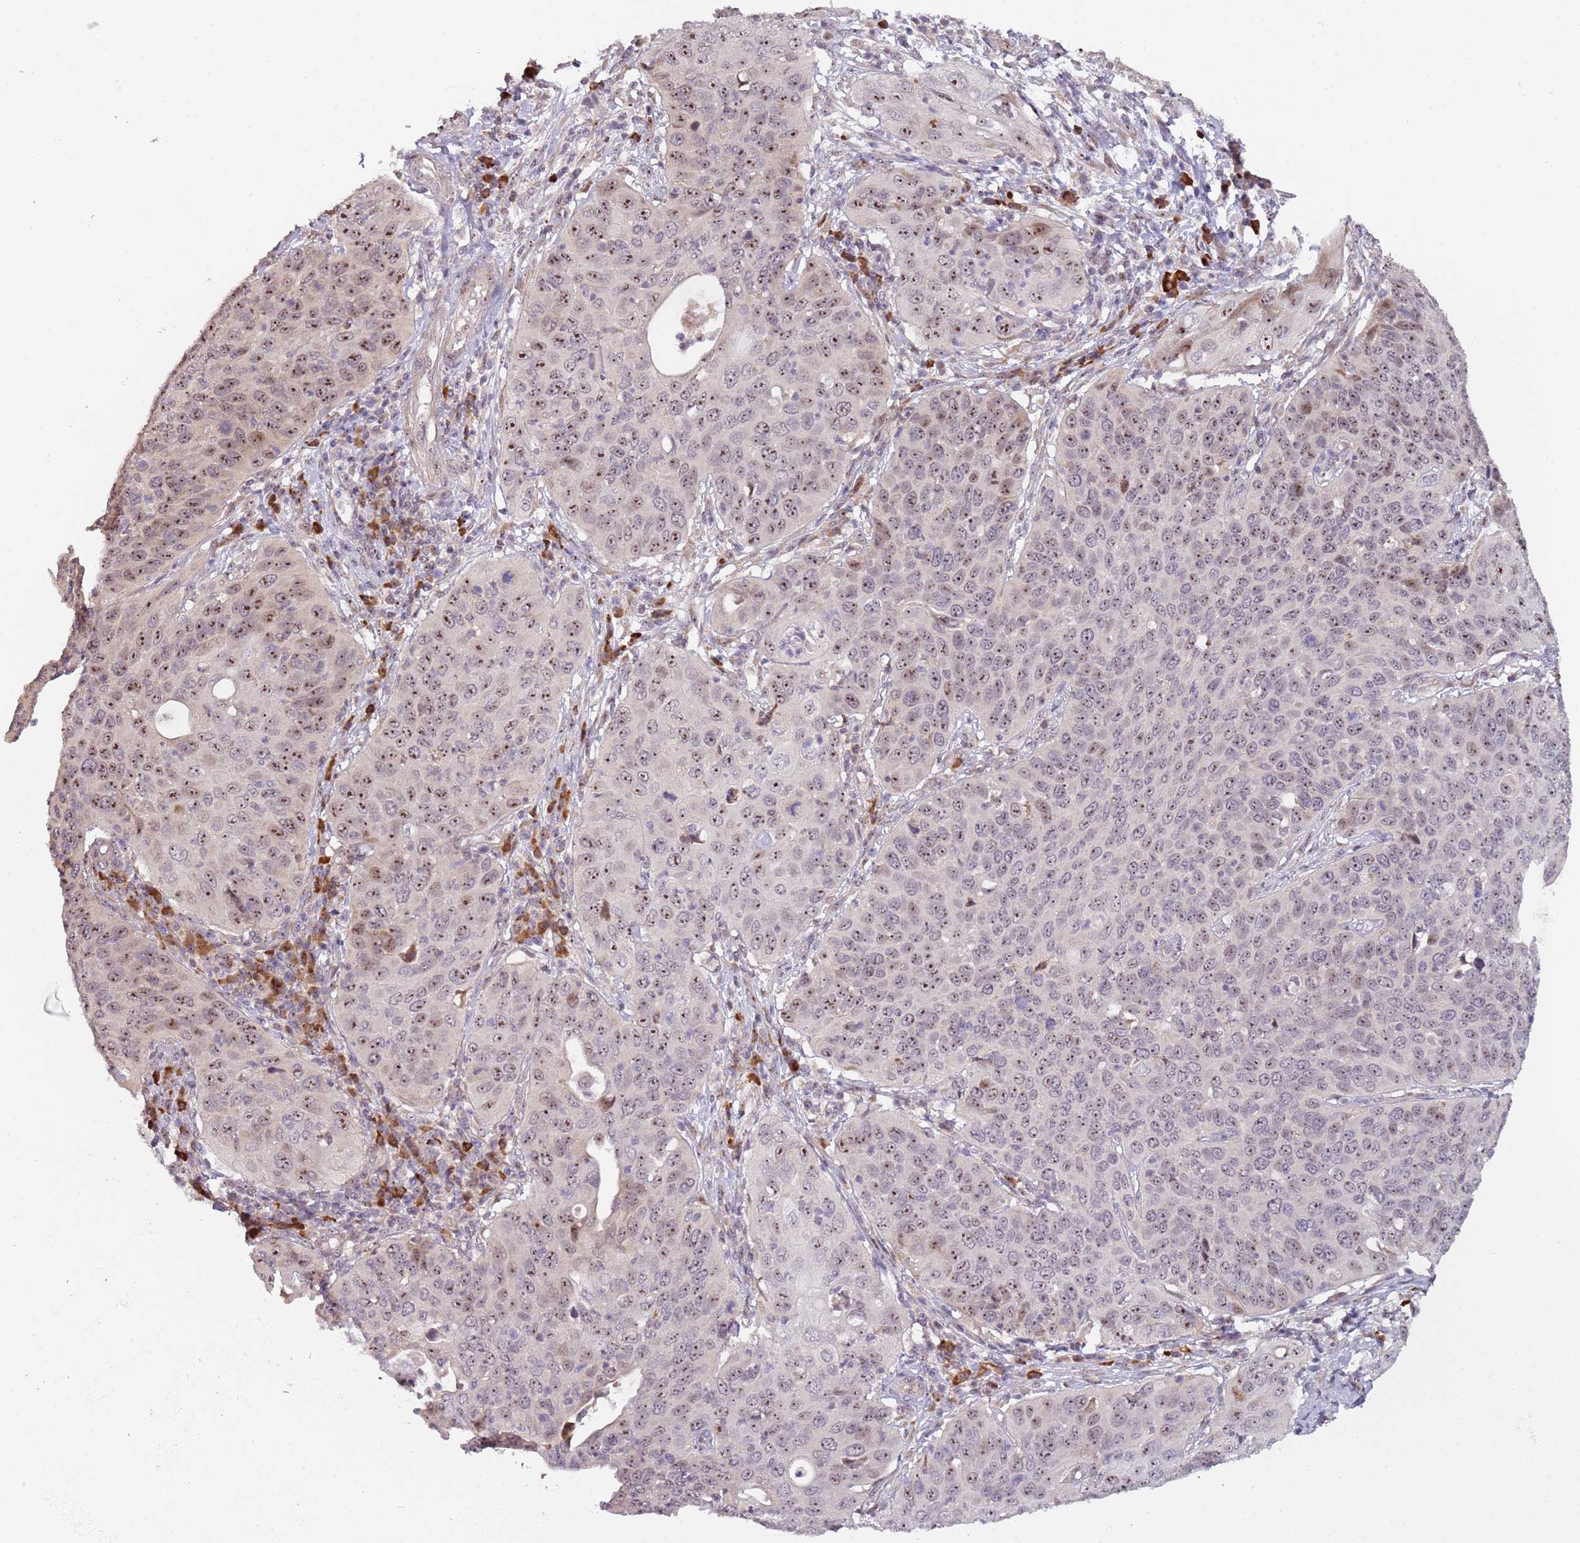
{"staining": {"intensity": "moderate", "quantity": ">75%", "location": "nuclear"}, "tissue": "cervical cancer", "cell_type": "Tumor cells", "image_type": "cancer", "snomed": [{"axis": "morphology", "description": "Squamous cell carcinoma, NOS"}, {"axis": "topography", "description": "Cervix"}], "caption": "Moderate nuclear expression for a protein is identified in approximately >75% of tumor cells of cervical cancer (squamous cell carcinoma) using immunohistochemistry (IHC).", "gene": "UCMA", "patient": {"sex": "female", "age": 36}}